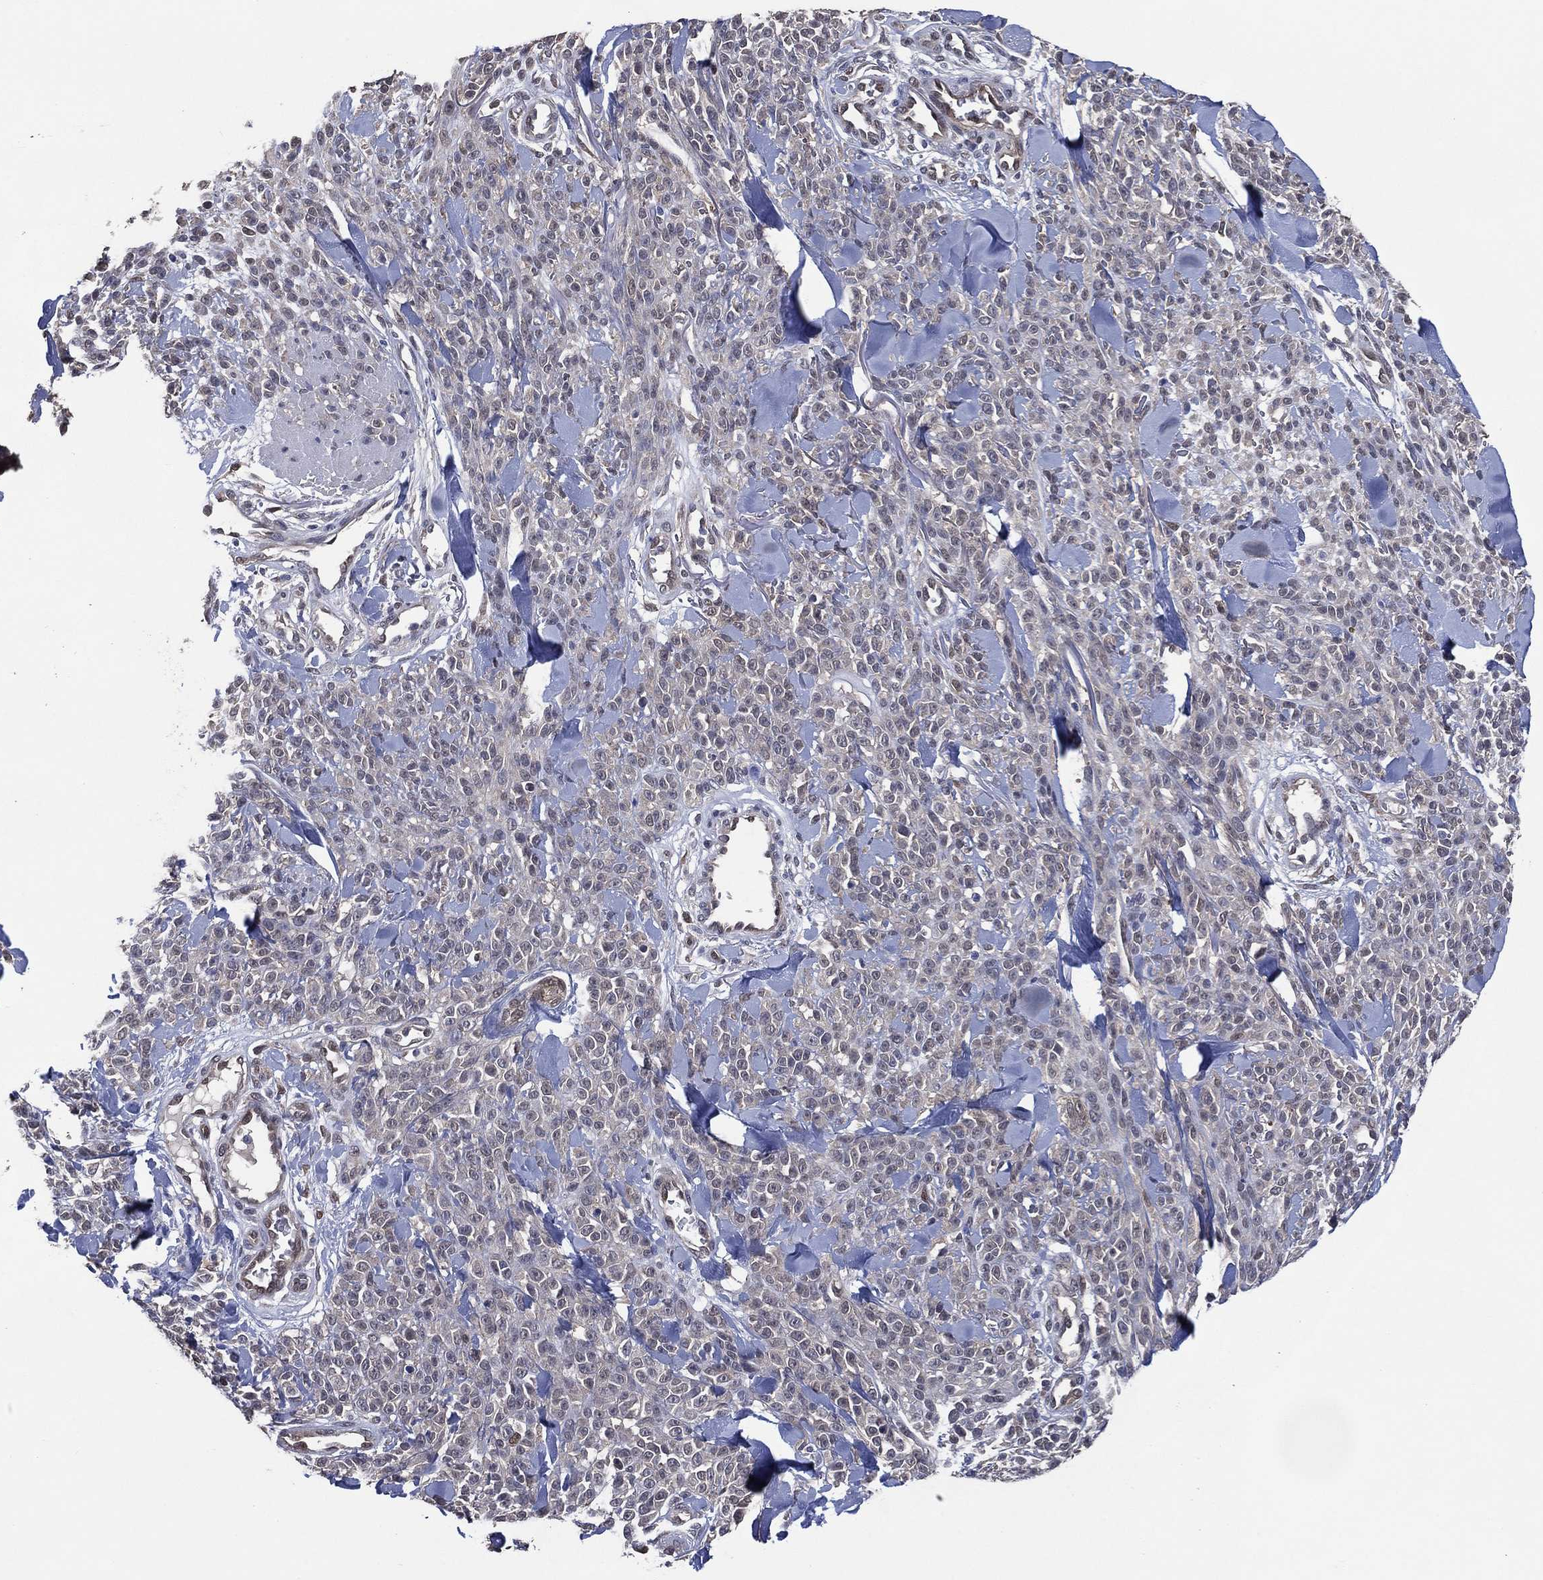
{"staining": {"intensity": "negative", "quantity": "none", "location": "none"}, "tissue": "melanoma", "cell_type": "Tumor cells", "image_type": "cancer", "snomed": [{"axis": "morphology", "description": "Malignant melanoma, NOS"}, {"axis": "topography", "description": "Skin"}, {"axis": "topography", "description": "Skin of trunk"}], "caption": "Protein analysis of melanoma displays no significant positivity in tumor cells. (Brightfield microscopy of DAB immunohistochemistry at high magnification).", "gene": "AK1", "patient": {"sex": "male", "age": 74}}